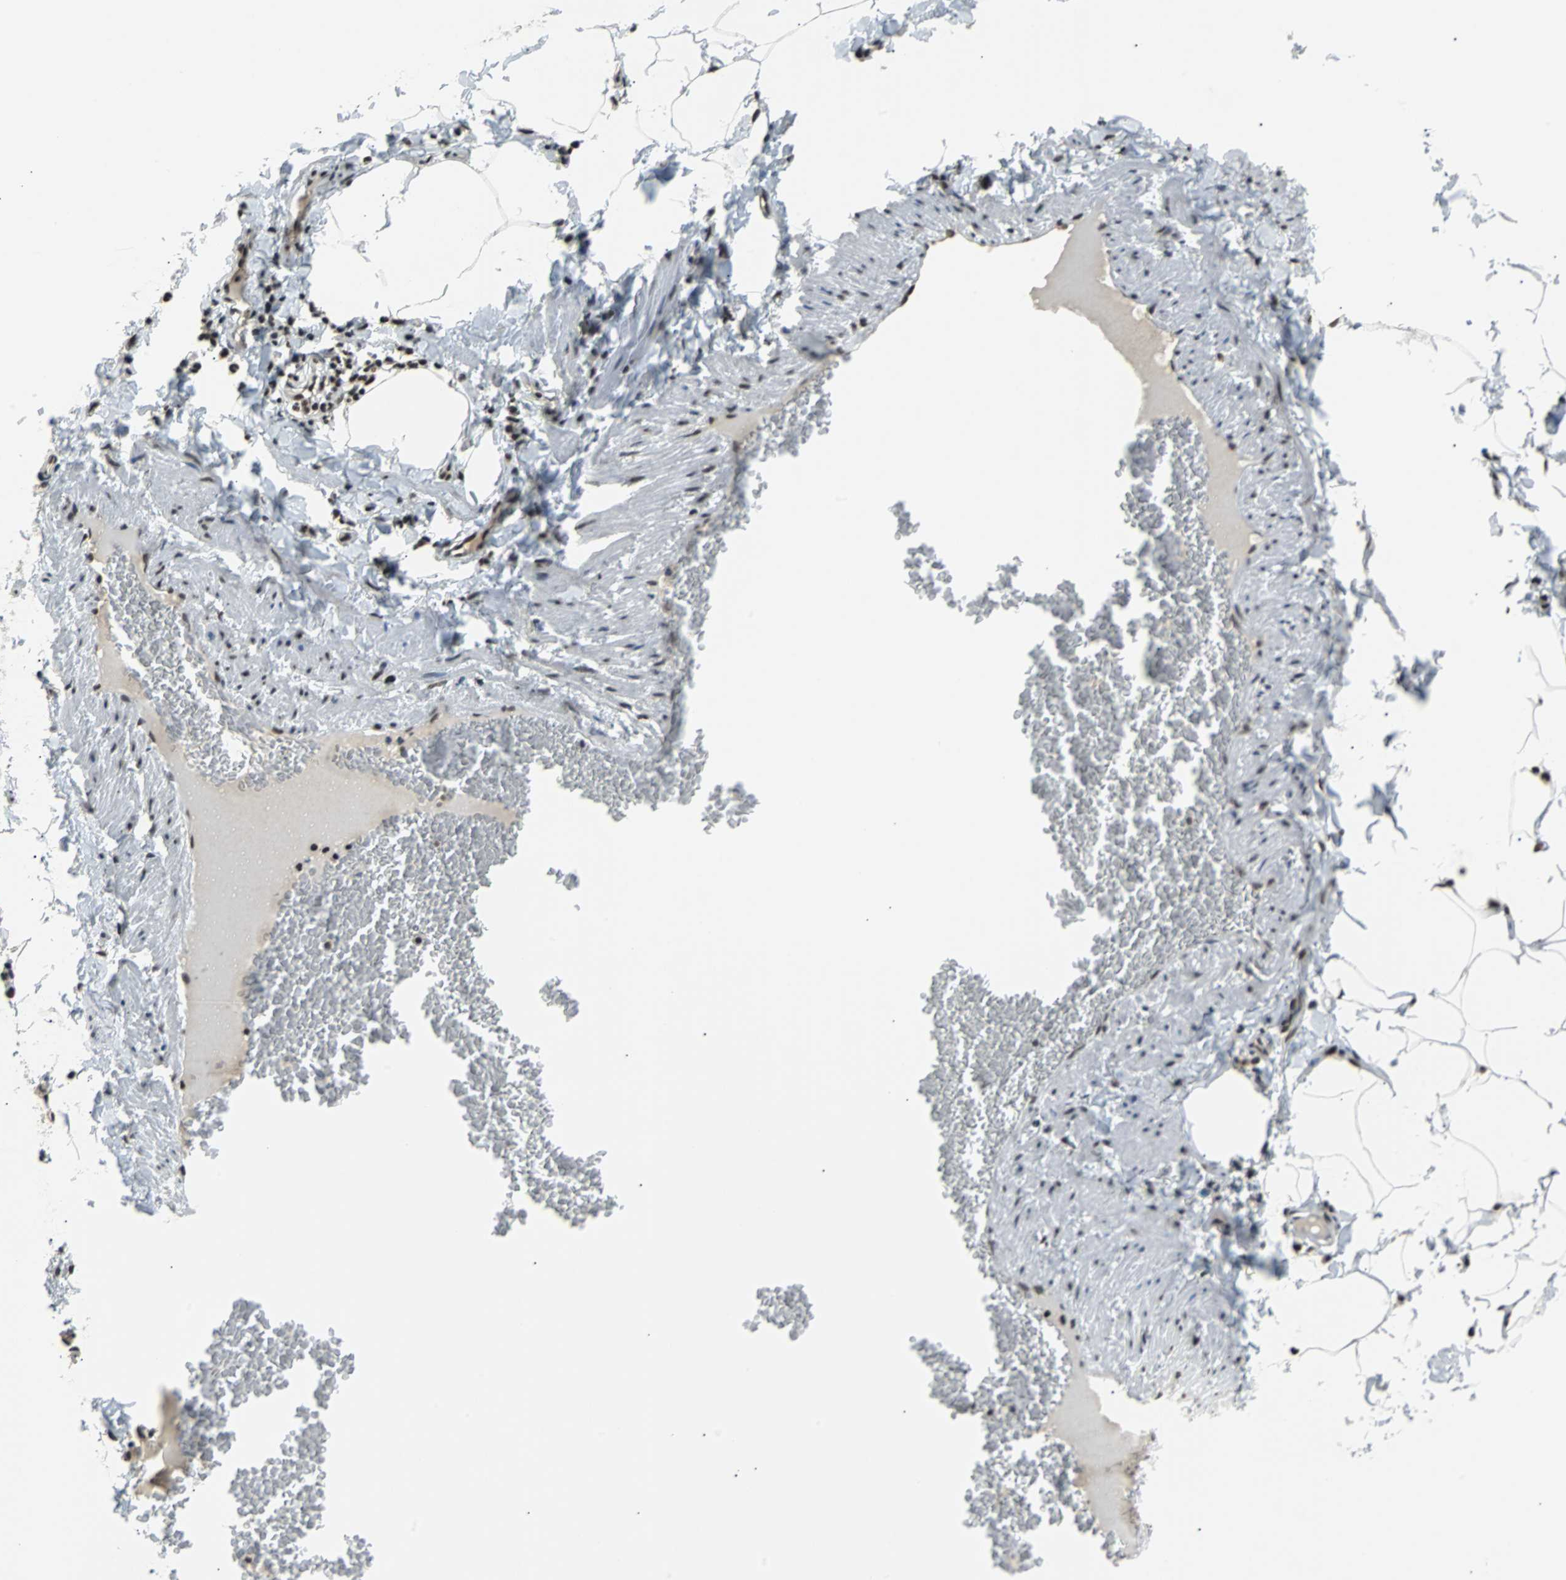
{"staining": {"intensity": "moderate", "quantity": ">75%", "location": "nuclear"}, "tissue": "adipose tissue", "cell_type": "Adipocytes", "image_type": "normal", "snomed": [{"axis": "morphology", "description": "Normal tissue, NOS"}, {"axis": "topography", "description": "Vascular tissue"}], "caption": "Immunohistochemistry (IHC) image of unremarkable adipose tissue: human adipose tissue stained using immunohistochemistry displays medium levels of moderate protein expression localized specifically in the nuclear of adipocytes, appearing as a nuclear brown color.", "gene": "GATAD2A", "patient": {"sex": "male", "age": 41}}